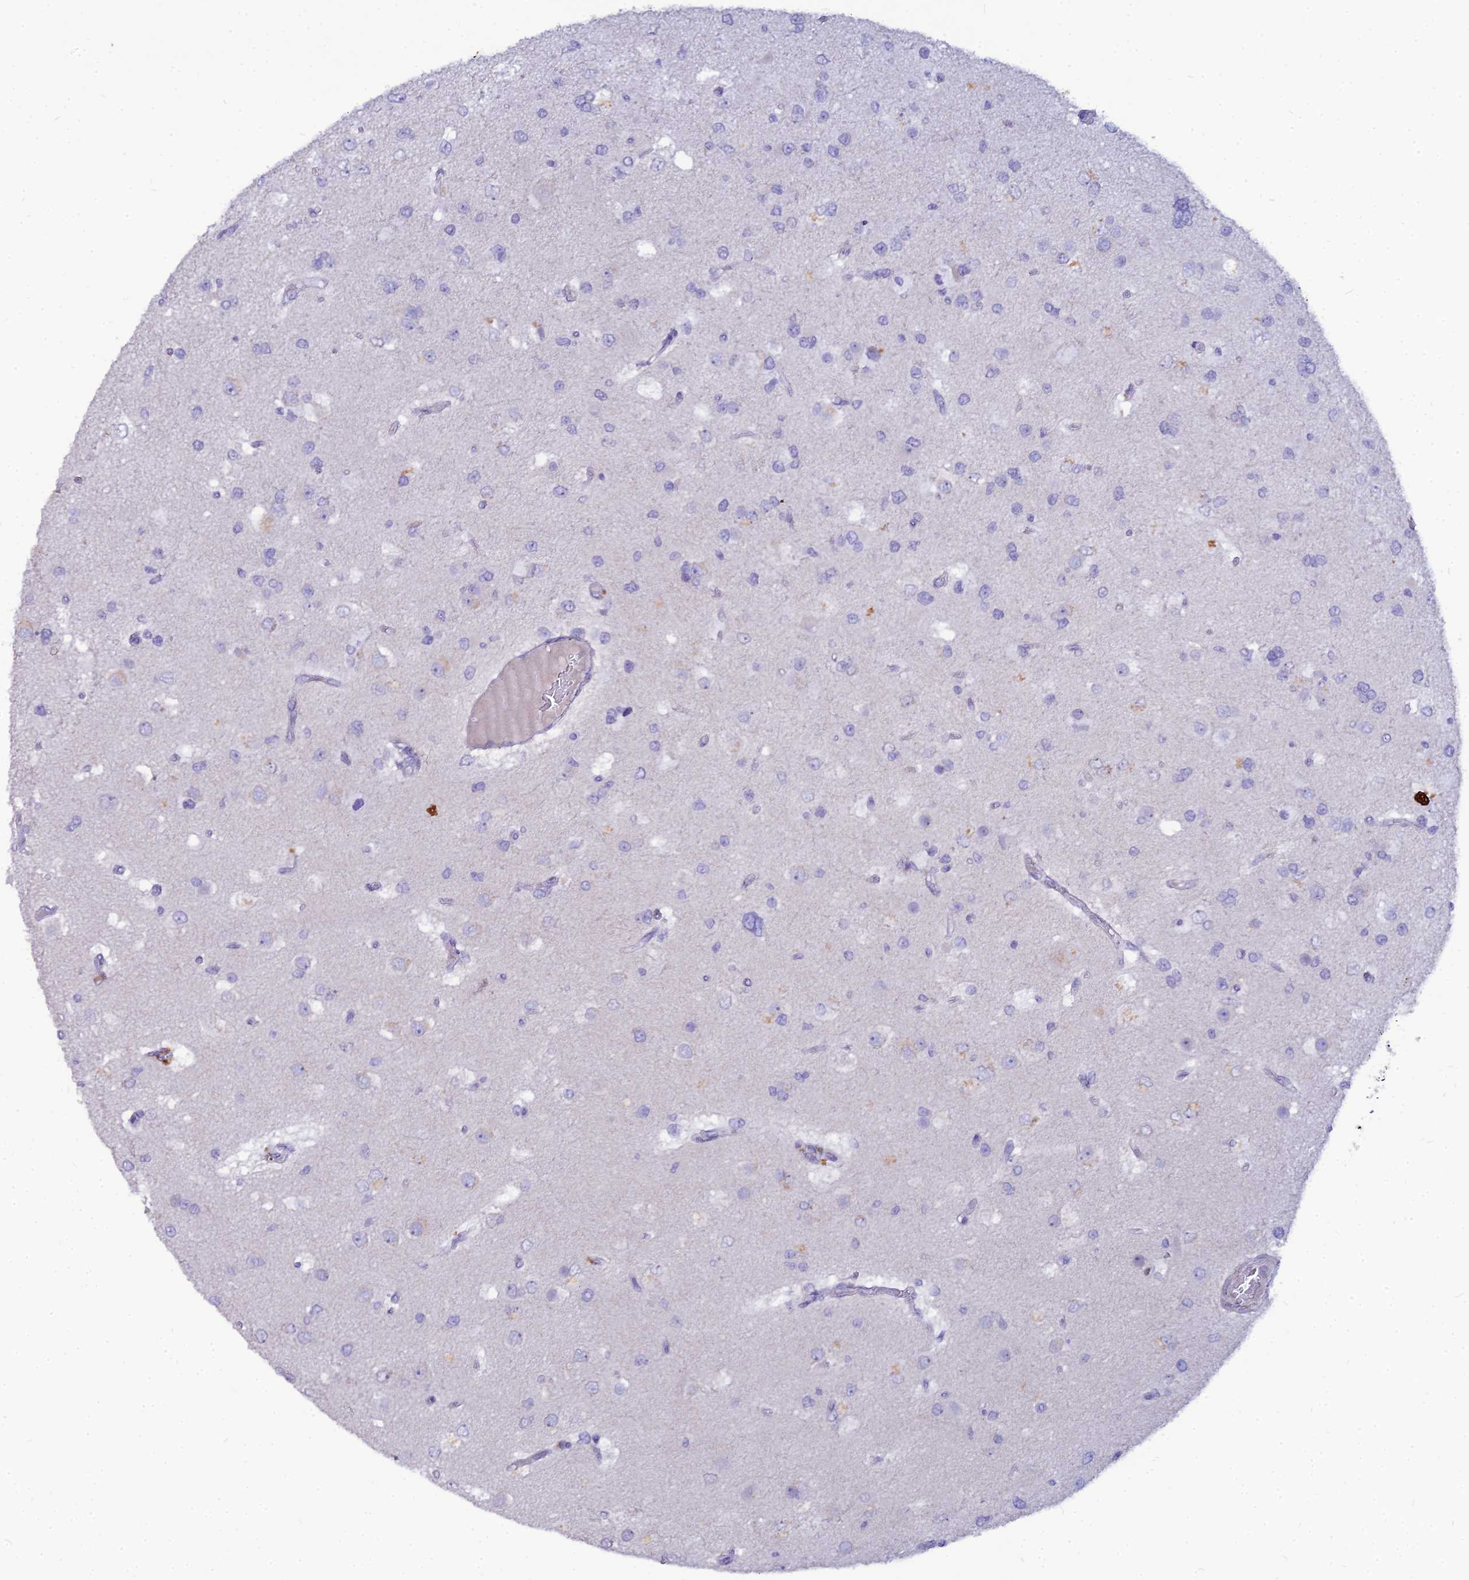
{"staining": {"intensity": "negative", "quantity": "none", "location": "none"}, "tissue": "glioma", "cell_type": "Tumor cells", "image_type": "cancer", "snomed": [{"axis": "morphology", "description": "Glioma, malignant, High grade"}, {"axis": "topography", "description": "Brain"}], "caption": "Tumor cells are negative for protein expression in human malignant high-grade glioma.", "gene": "NUSAP1", "patient": {"sex": "male", "age": 53}}